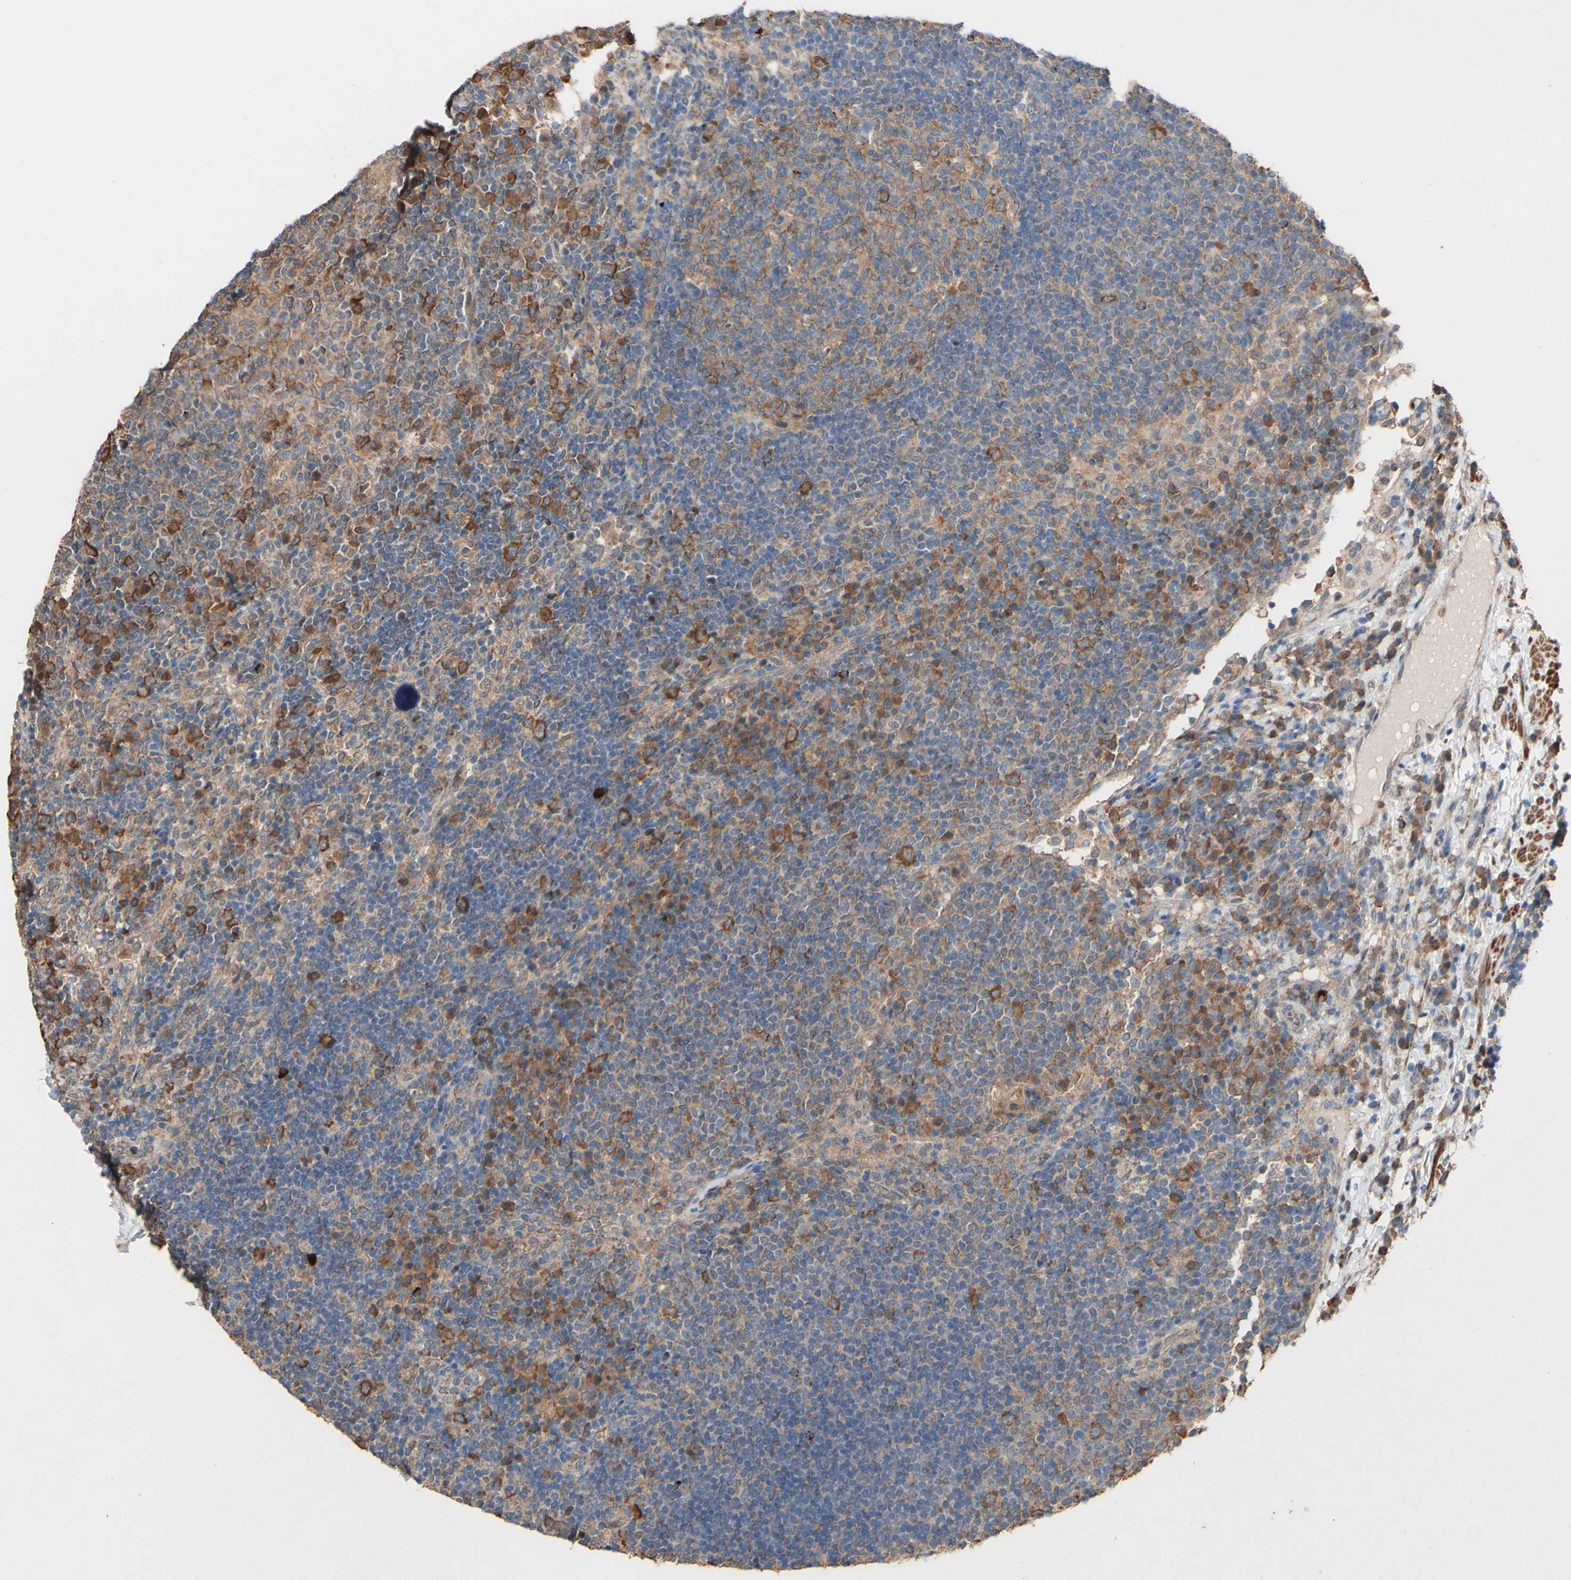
{"staining": {"intensity": "moderate", "quantity": "25%-75%", "location": "cytoplasmic/membranous"}, "tissue": "lymph node", "cell_type": "Germinal center cells", "image_type": "normal", "snomed": [{"axis": "morphology", "description": "Normal tissue, NOS"}, {"axis": "topography", "description": "Lymph node"}], "caption": "Immunohistochemical staining of normal lymph node shows 25%-75% levels of moderate cytoplasmic/membranous protein expression in approximately 25%-75% of germinal center cells.", "gene": "PDGFB", "patient": {"sex": "female", "age": 53}}